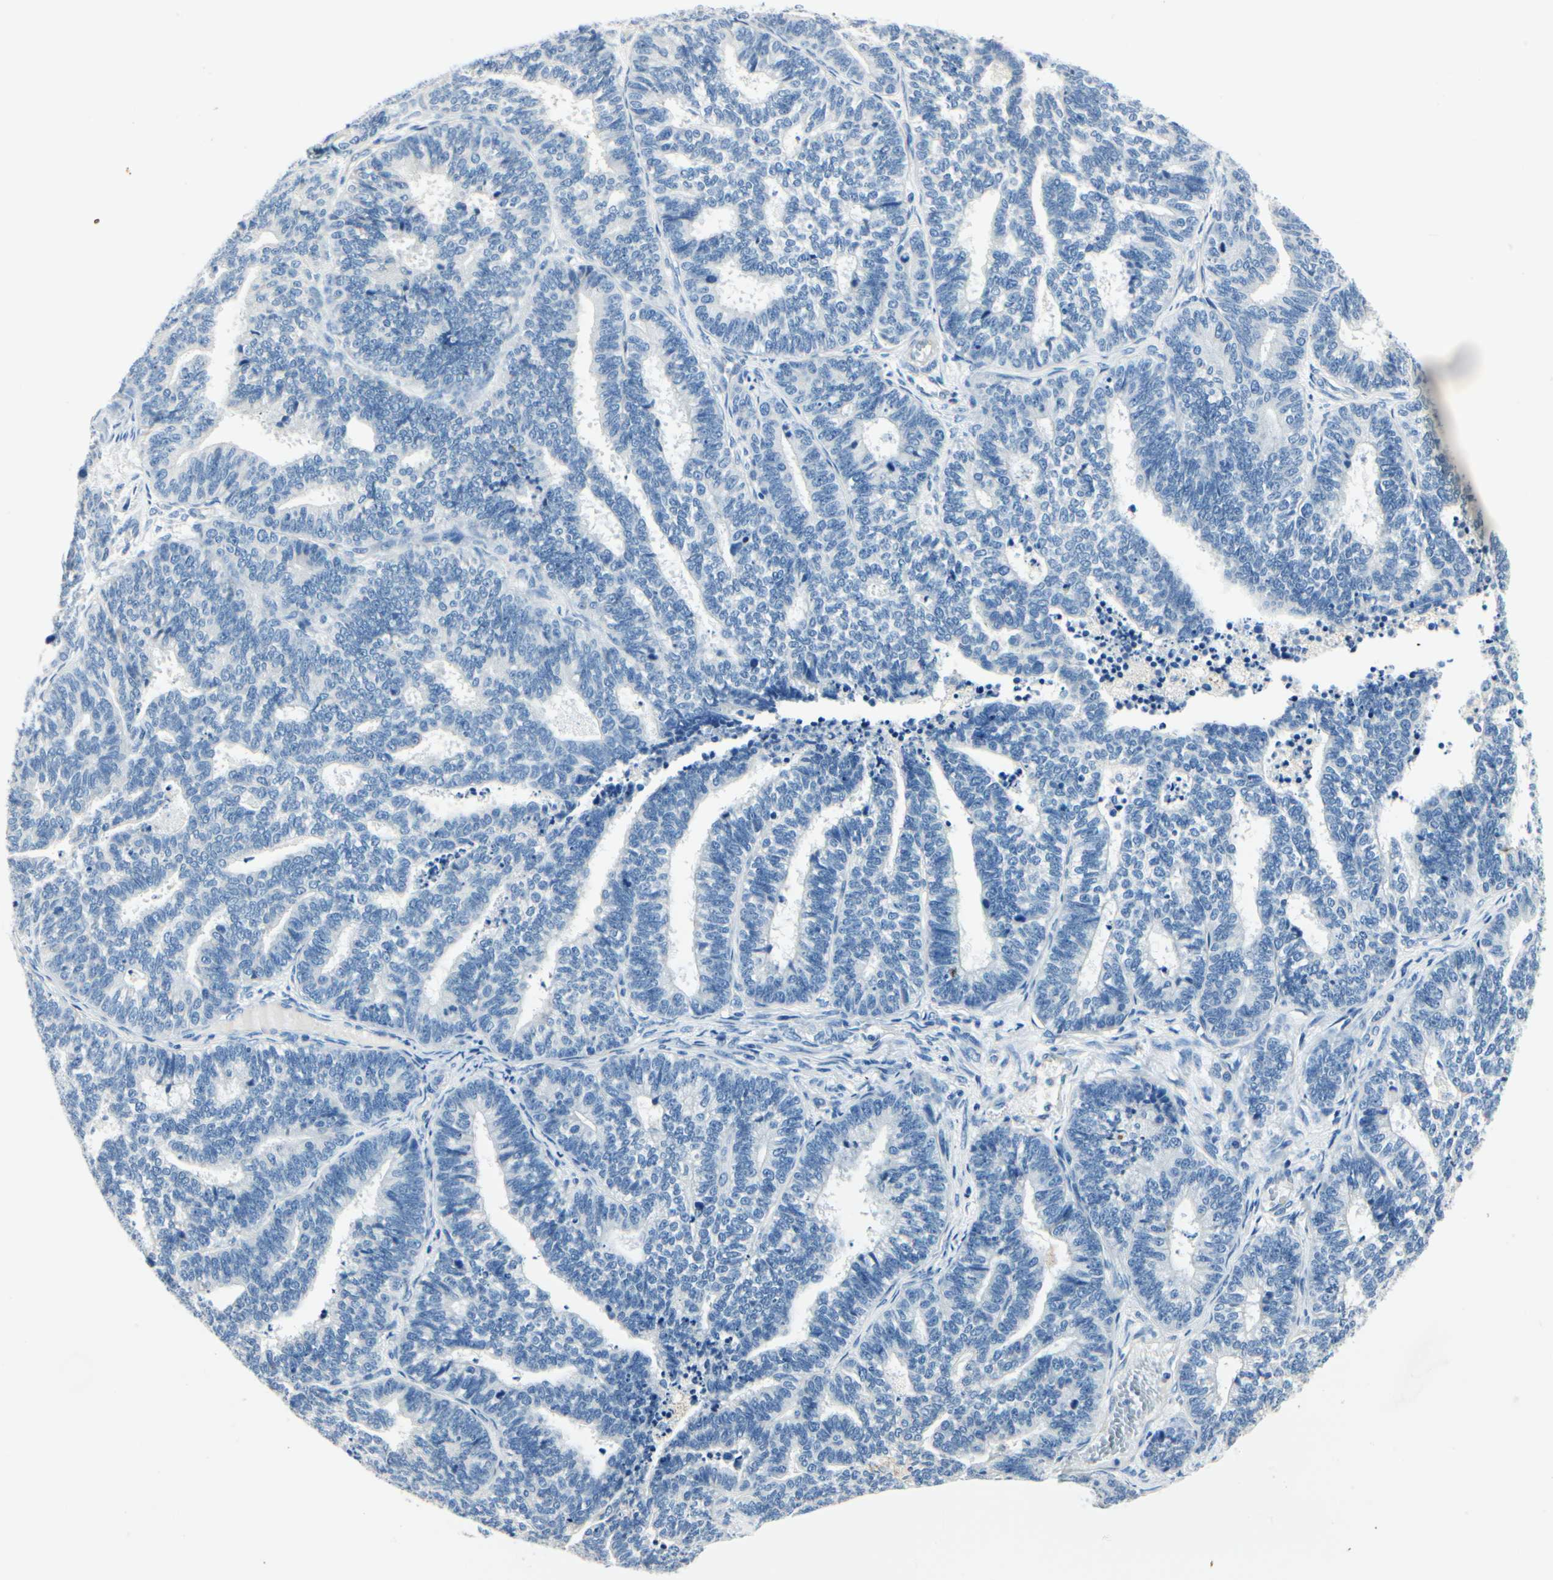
{"staining": {"intensity": "negative", "quantity": "none", "location": "none"}, "tissue": "endometrial cancer", "cell_type": "Tumor cells", "image_type": "cancer", "snomed": [{"axis": "morphology", "description": "Adenocarcinoma, NOS"}, {"axis": "topography", "description": "Endometrium"}], "caption": "High magnification brightfield microscopy of endometrial cancer (adenocarcinoma) stained with DAB (3,3'-diaminobenzidine) (brown) and counterstained with hematoxylin (blue): tumor cells show no significant staining. The staining is performed using DAB brown chromogen with nuclei counter-stained in using hematoxylin.", "gene": "TGFBR3", "patient": {"sex": "female", "age": 70}}